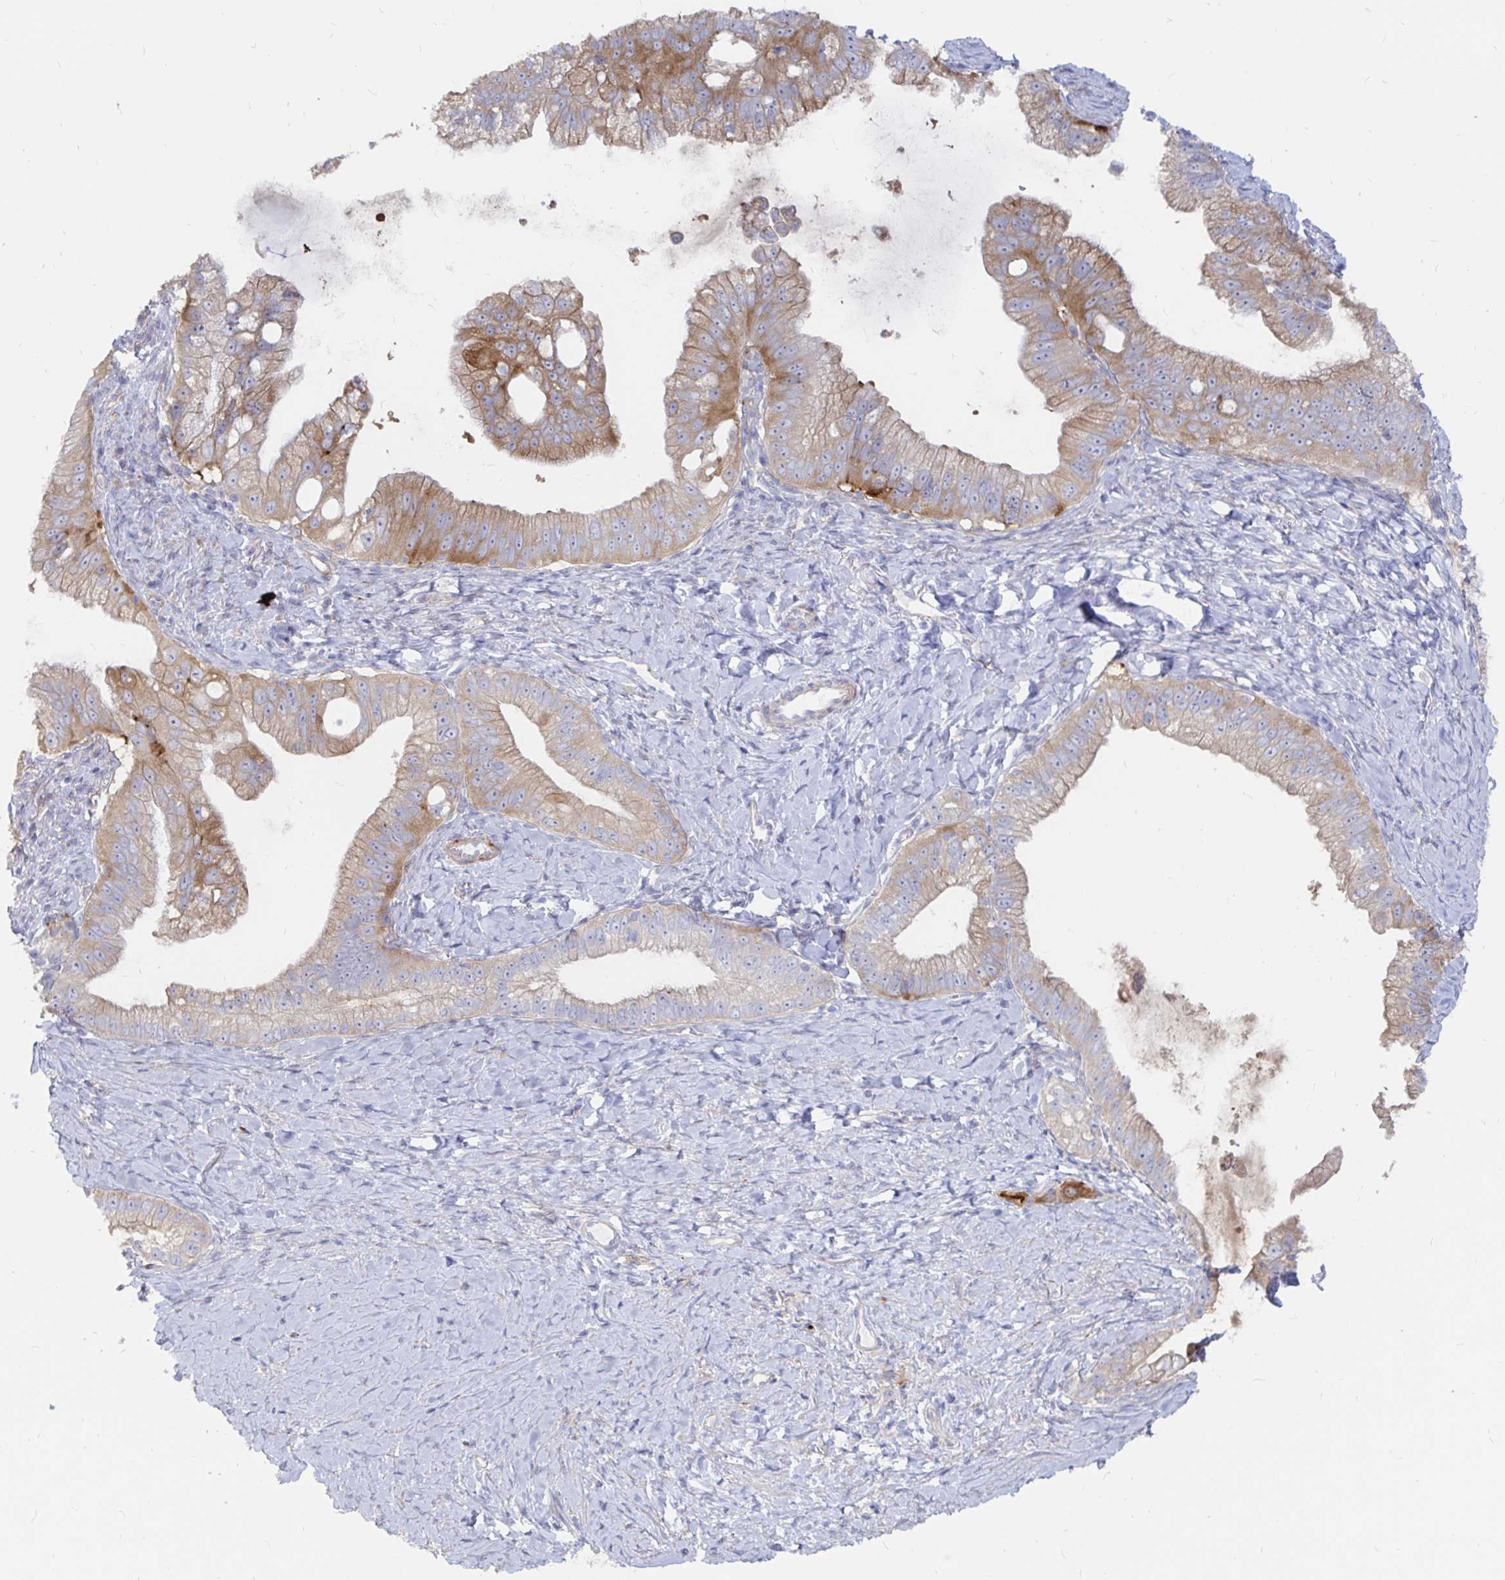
{"staining": {"intensity": "moderate", "quantity": "25%-75%", "location": "cytoplasmic/membranous"}, "tissue": "pancreatic cancer", "cell_type": "Tumor cells", "image_type": "cancer", "snomed": [{"axis": "morphology", "description": "Adenocarcinoma, NOS"}, {"axis": "topography", "description": "Pancreas"}], "caption": "Pancreatic adenocarcinoma tissue reveals moderate cytoplasmic/membranous expression in approximately 25%-75% of tumor cells", "gene": "KCTD19", "patient": {"sex": "male", "age": 70}}